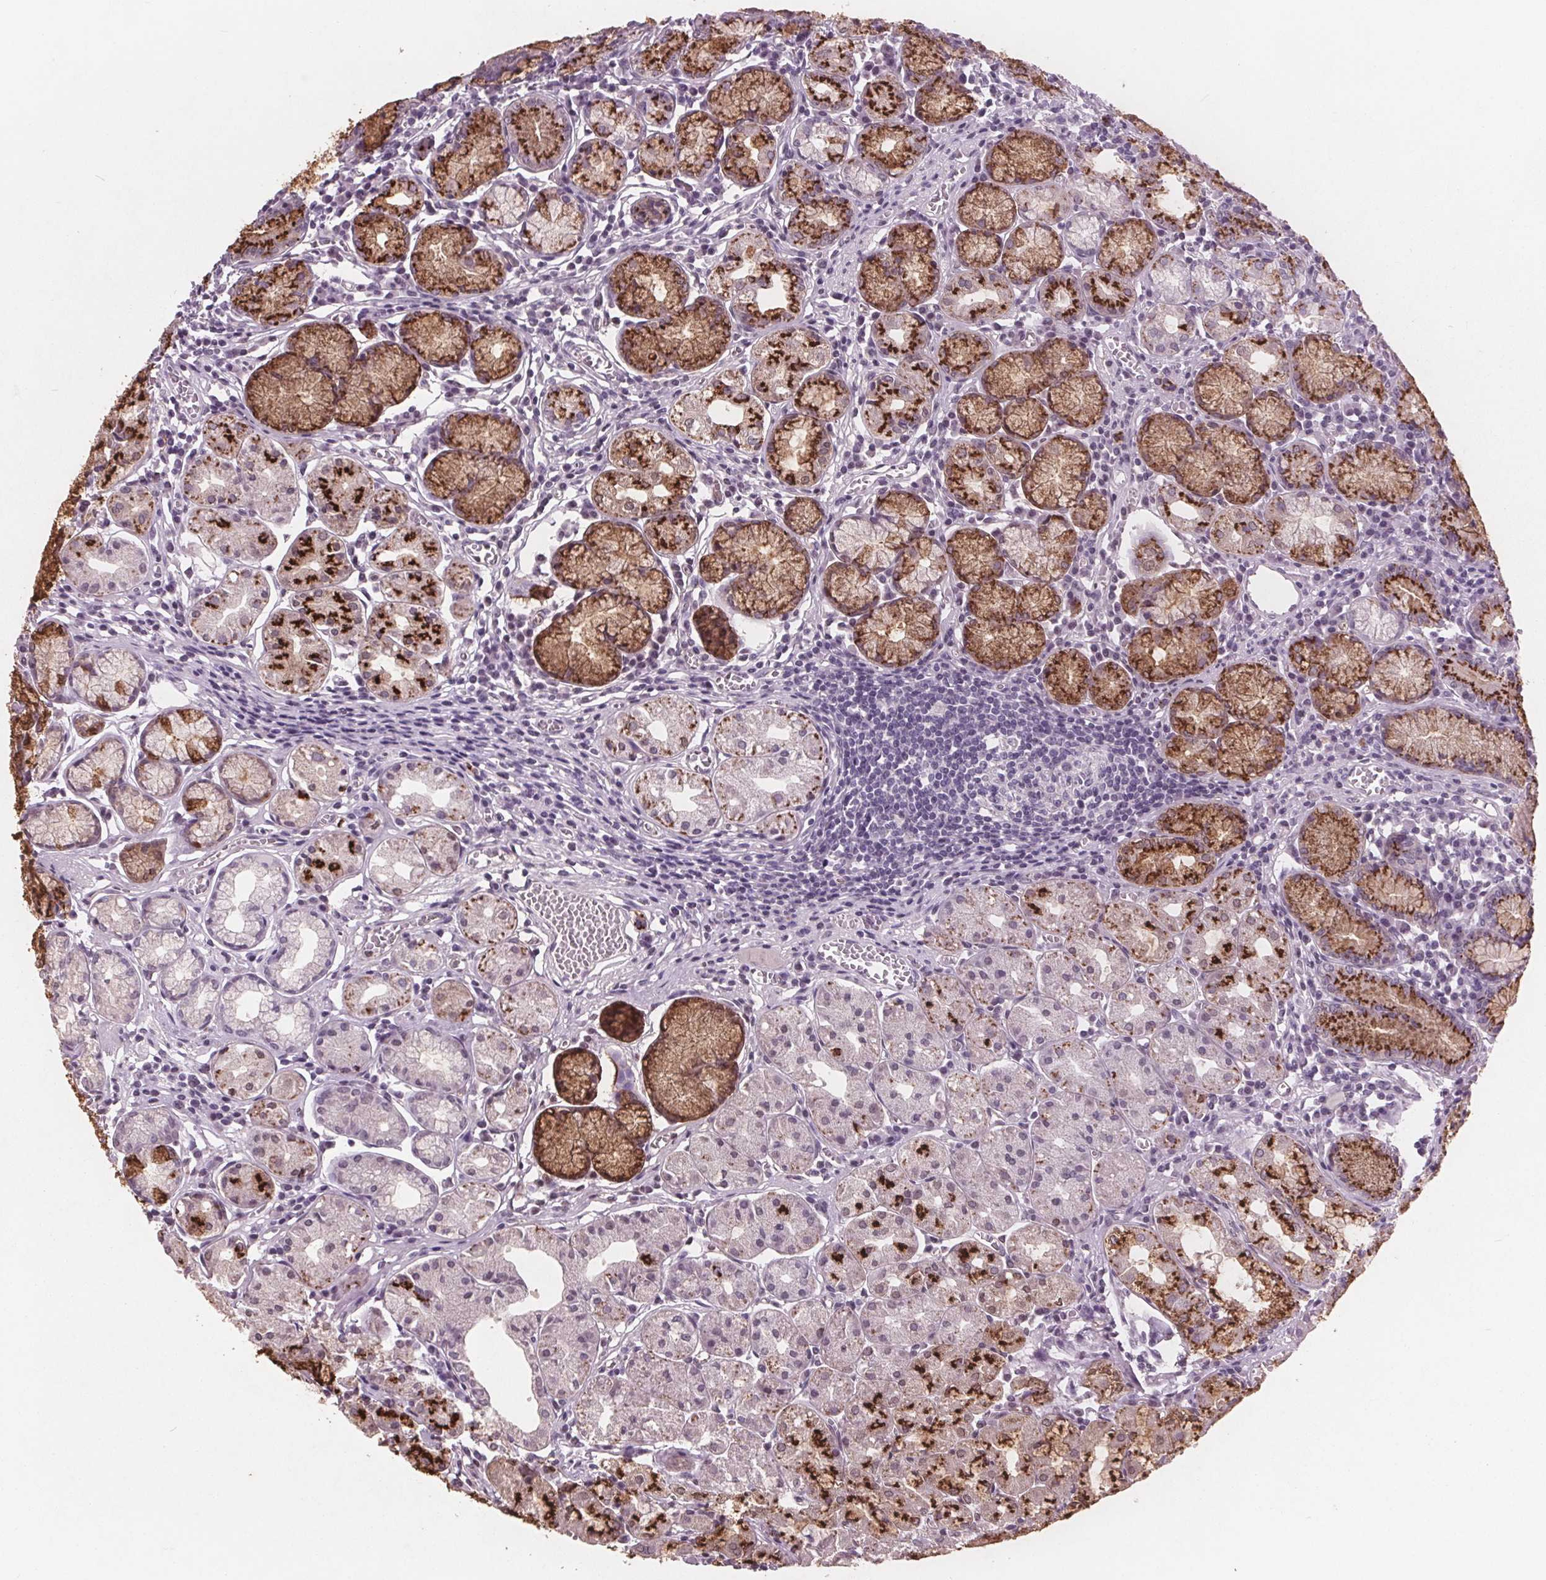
{"staining": {"intensity": "strong", "quantity": "25%-75%", "location": "cytoplasmic/membranous"}, "tissue": "stomach", "cell_type": "Glandular cells", "image_type": "normal", "snomed": [{"axis": "morphology", "description": "Normal tissue, NOS"}, {"axis": "topography", "description": "Stomach"}], "caption": "An IHC histopathology image of benign tissue is shown. Protein staining in brown shows strong cytoplasmic/membranous positivity in stomach within glandular cells.", "gene": "PTPN14", "patient": {"sex": "male", "age": 55}}